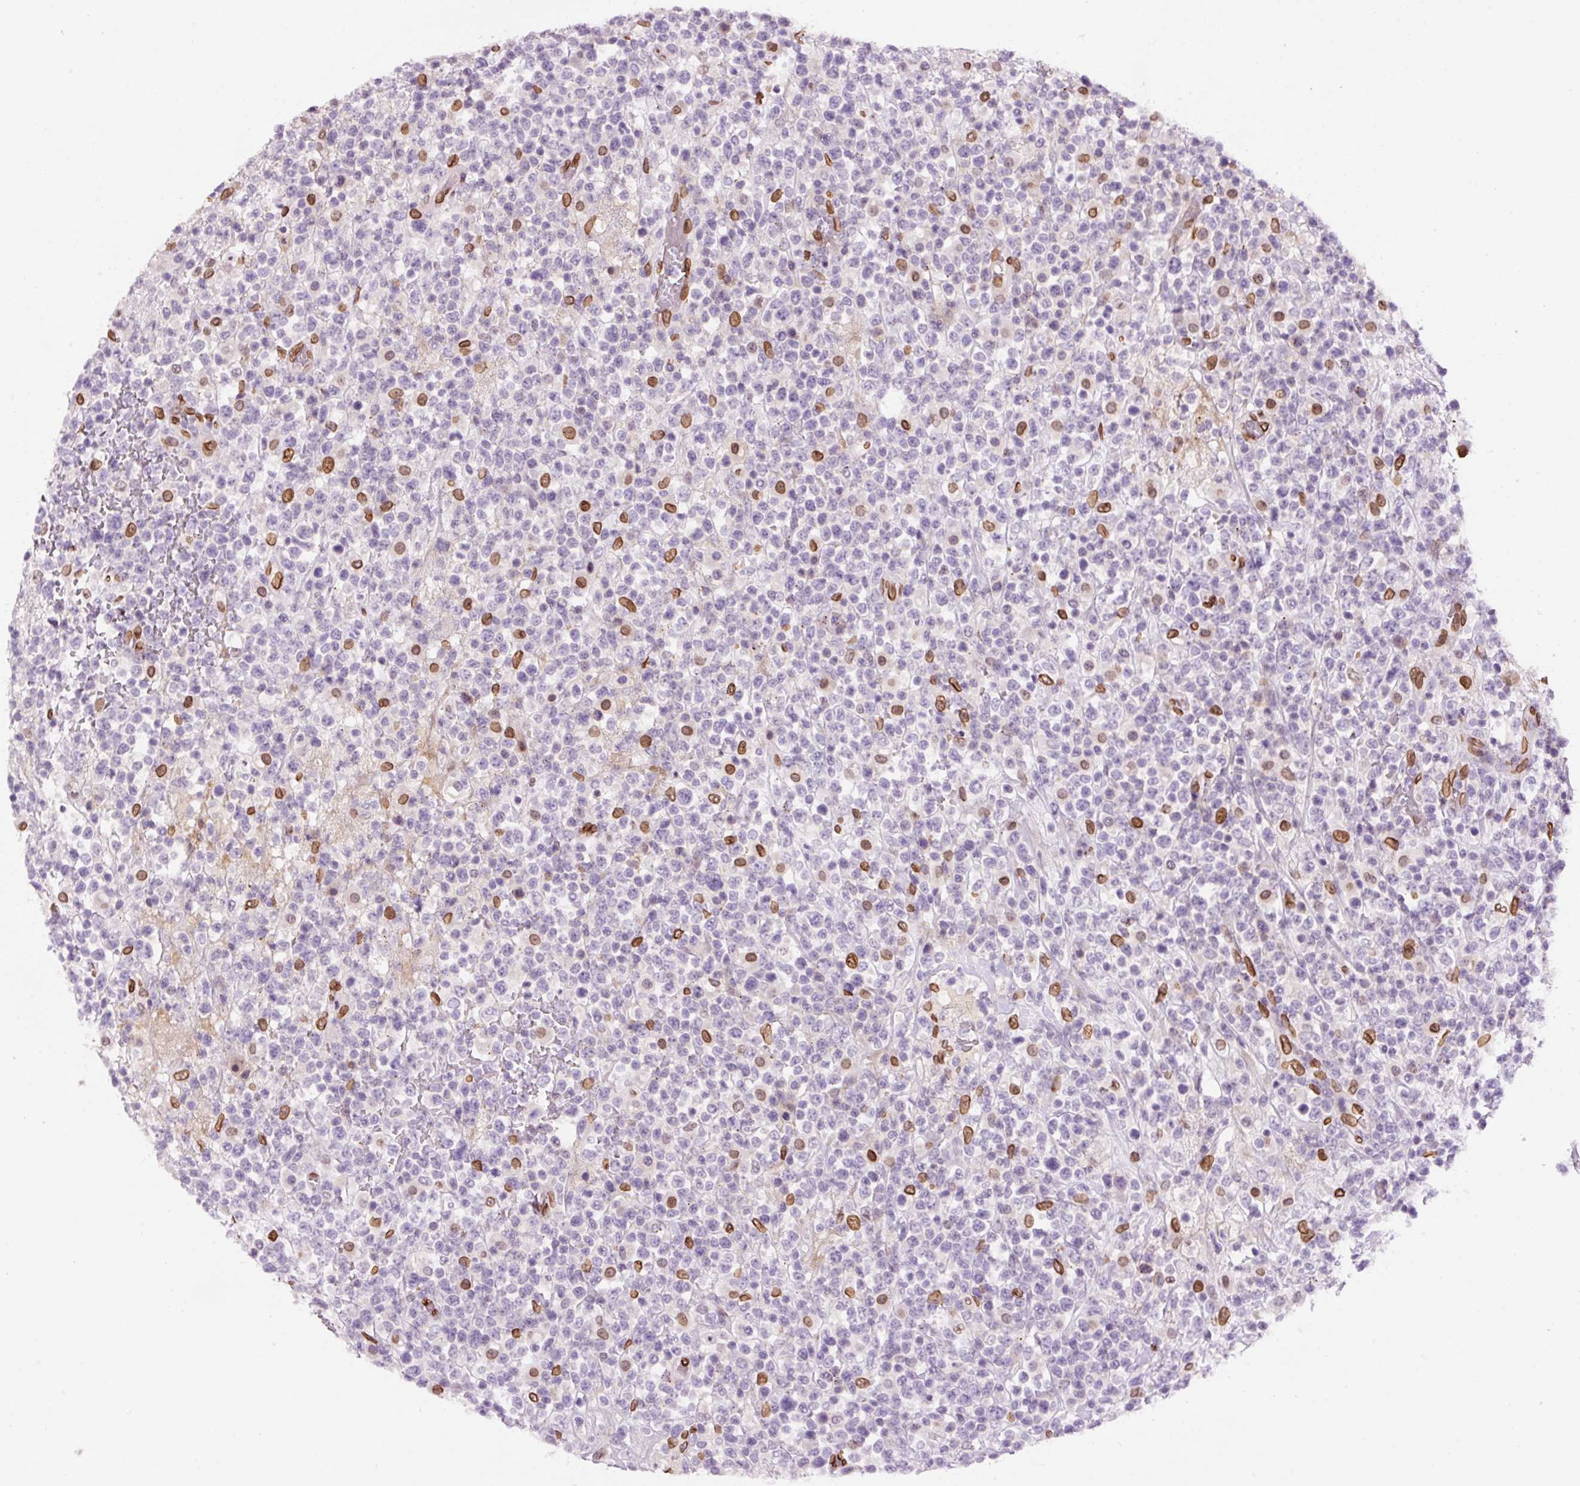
{"staining": {"intensity": "negative", "quantity": "none", "location": "none"}, "tissue": "lymphoma", "cell_type": "Tumor cells", "image_type": "cancer", "snomed": [{"axis": "morphology", "description": "Malignant lymphoma, non-Hodgkin's type, High grade"}, {"axis": "topography", "description": "Colon"}], "caption": "Micrograph shows no significant protein staining in tumor cells of lymphoma.", "gene": "ZNF224", "patient": {"sex": "female", "age": 53}}